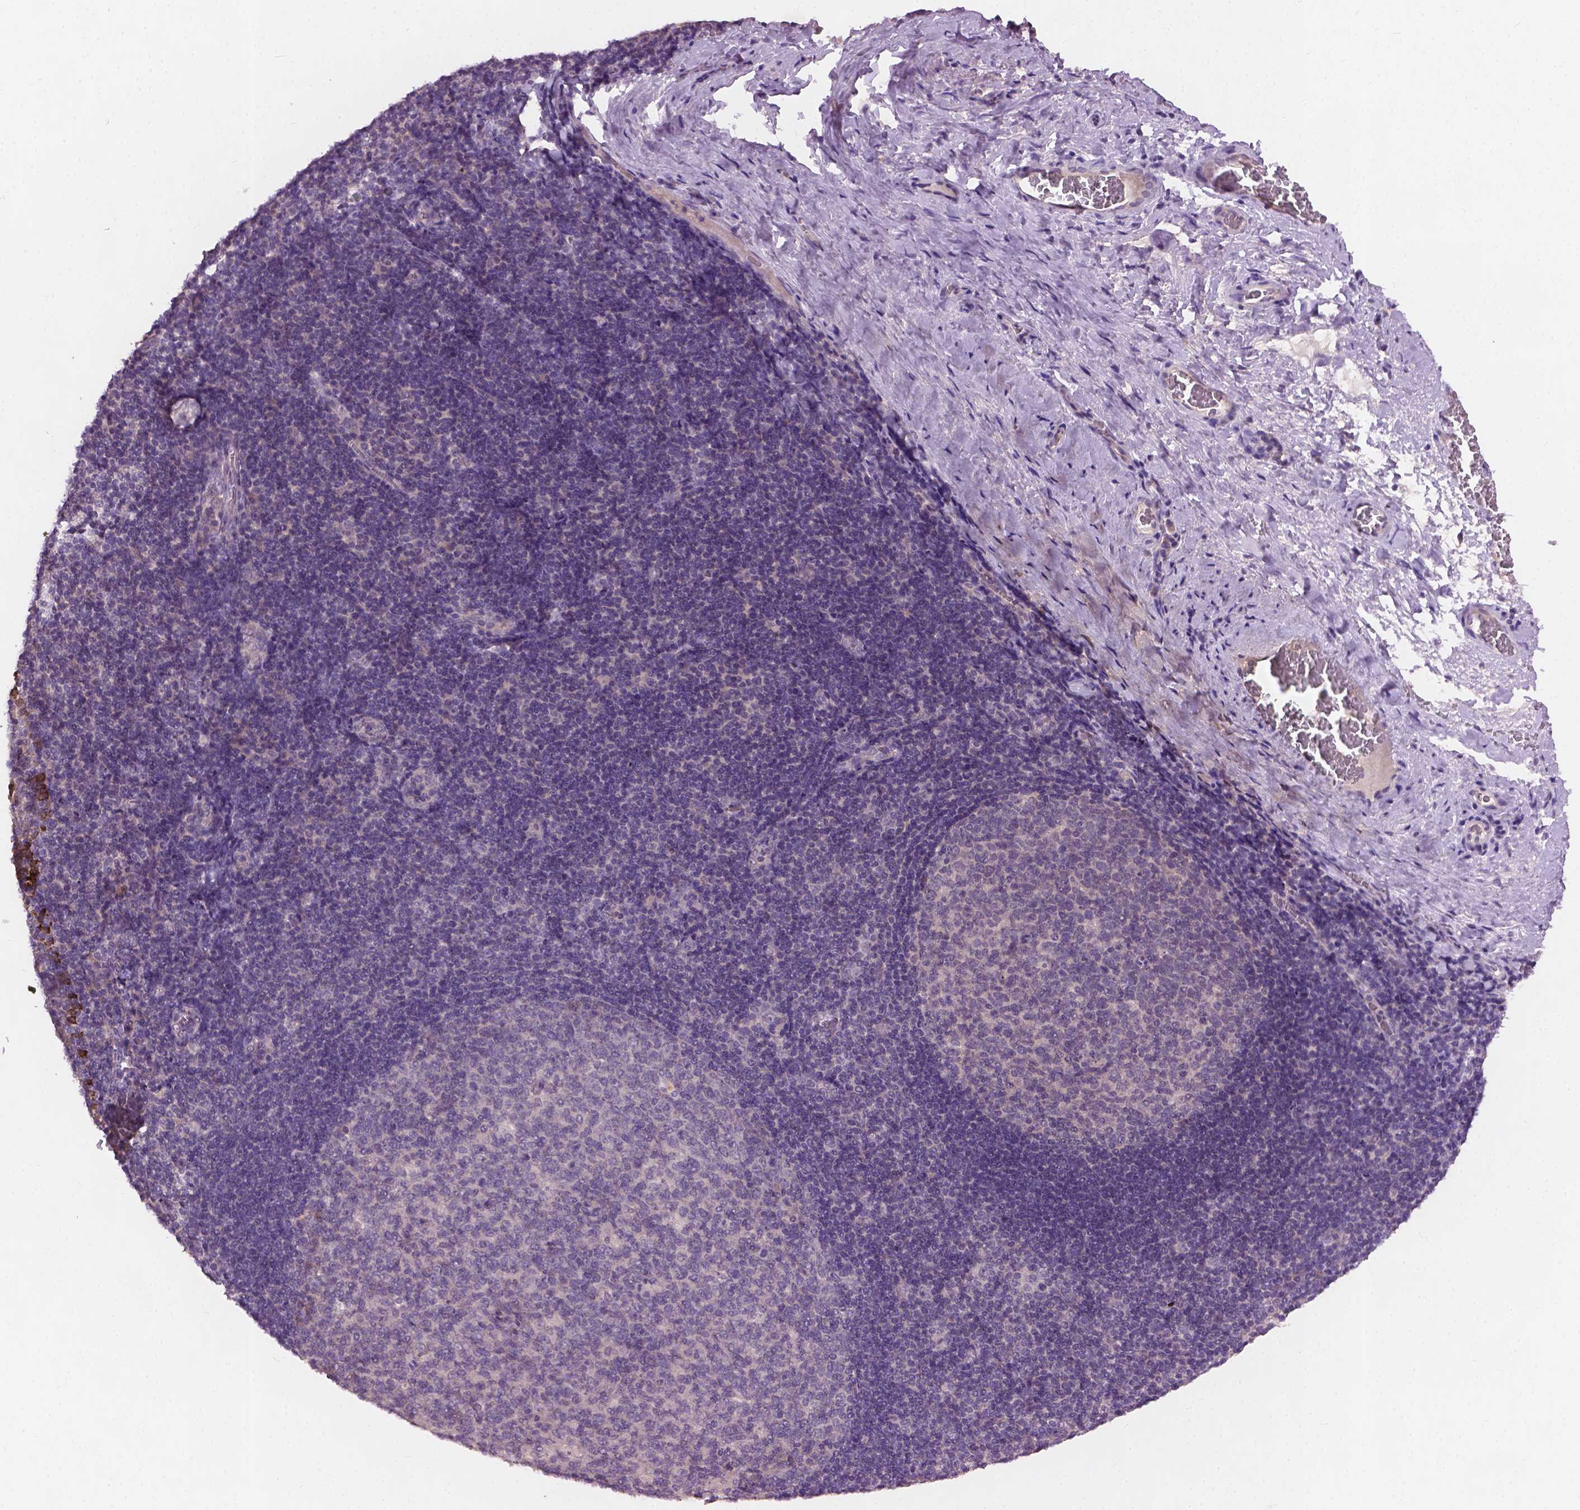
{"staining": {"intensity": "negative", "quantity": "none", "location": "none"}, "tissue": "tonsil", "cell_type": "Germinal center cells", "image_type": "normal", "snomed": [{"axis": "morphology", "description": "Normal tissue, NOS"}, {"axis": "morphology", "description": "Inflammation, NOS"}, {"axis": "topography", "description": "Tonsil"}], "caption": "IHC image of unremarkable tonsil: tonsil stained with DAB (3,3'-diaminobenzidine) exhibits no significant protein positivity in germinal center cells.", "gene": "KRT17", "patient": {"sex": "female", "age": 31}}